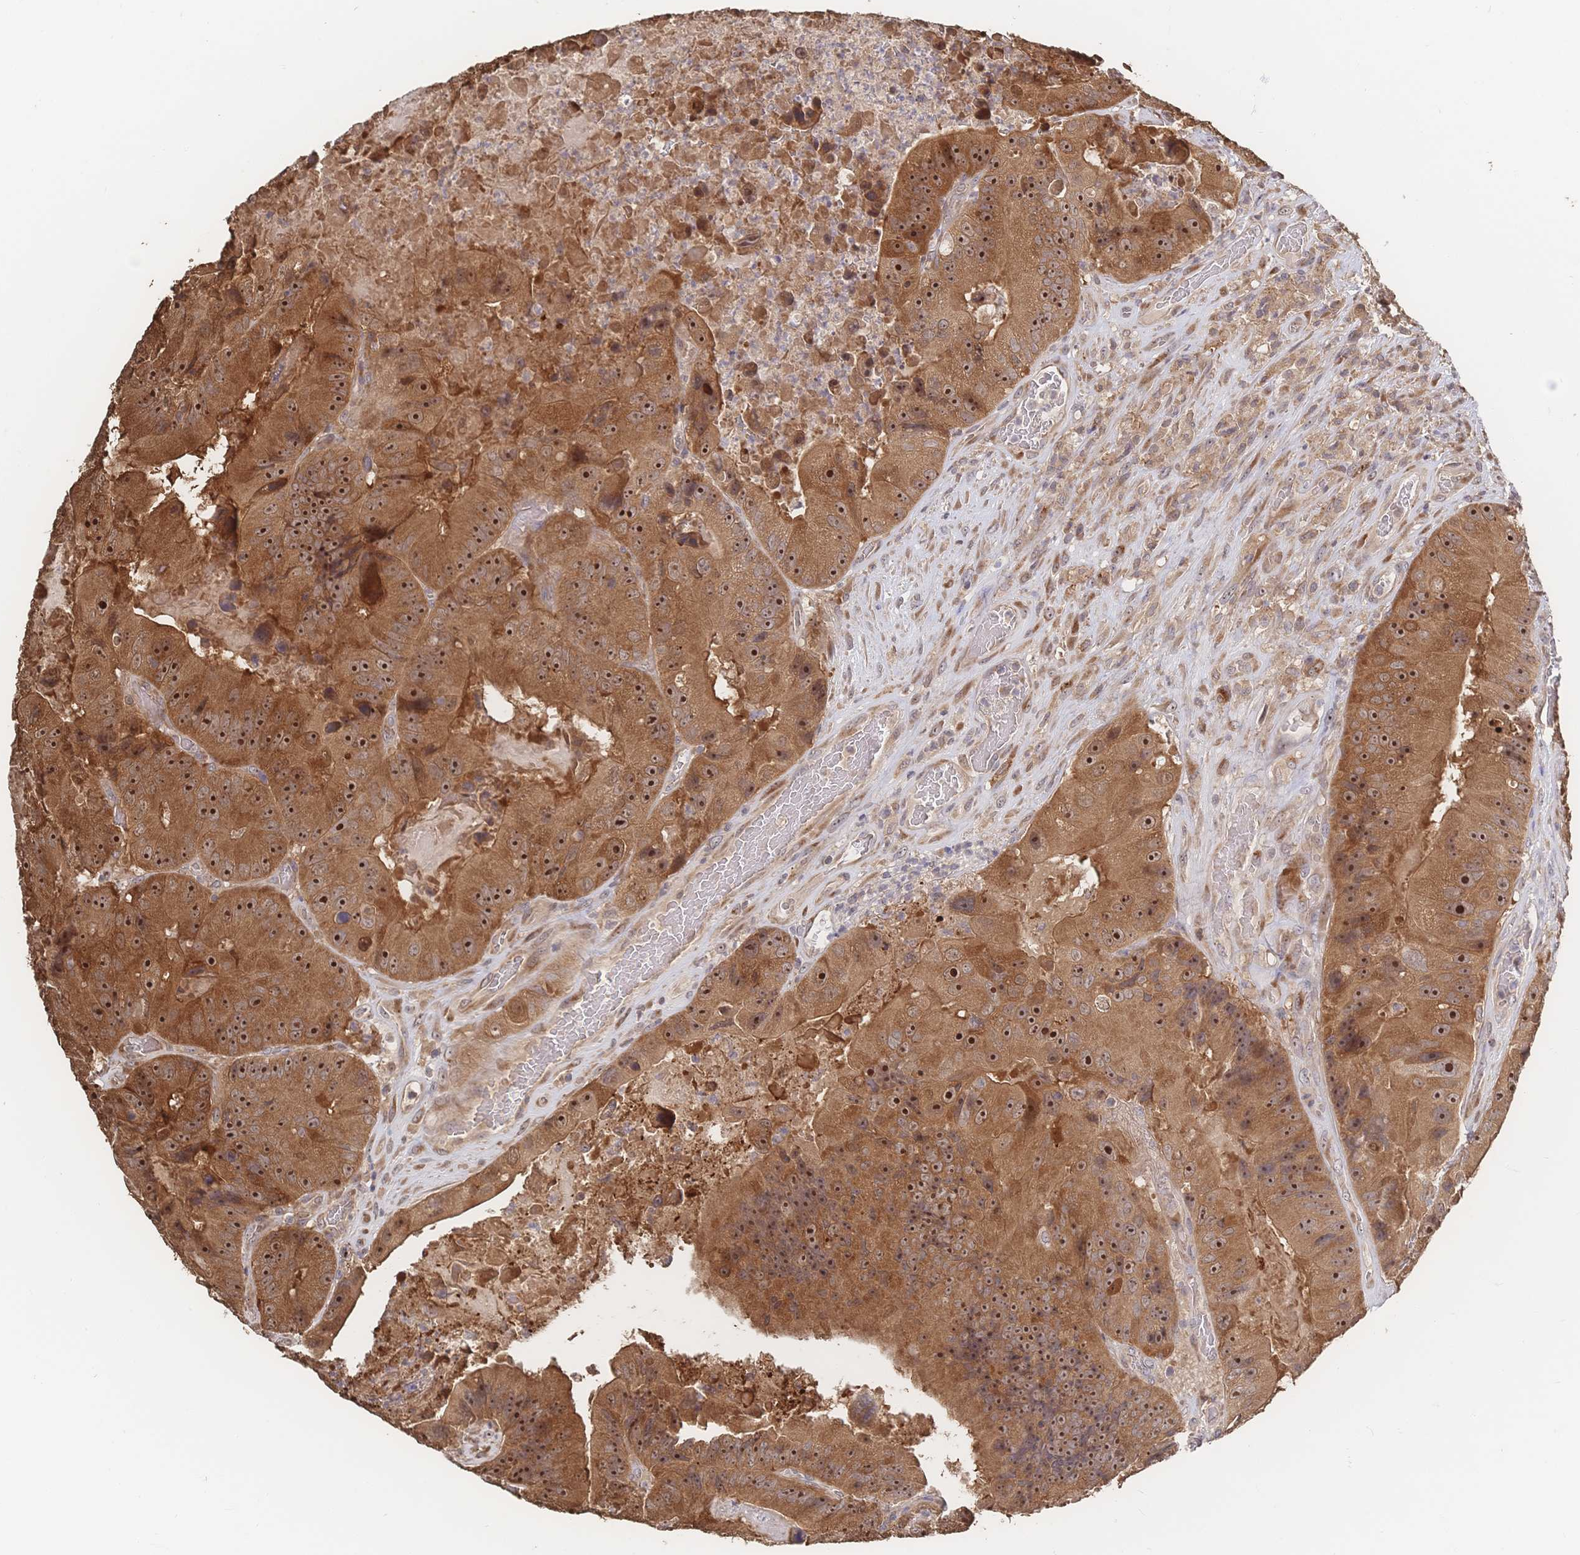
{"staining": {"intensity": "strong", "quantity": ">75%", "location": "cytoplasmic/membranous,nuclear"}, "tissue": "colorectal cancer", "cell_type": "Tumor cells", "image_type": "cancer", "snomed": [{"axis": "morphology", "description": "Adenocarcinoma, NOS"}, {"axis": "topography", "description": "Colon"}], "caption": "Strong cytoplasmic/membranous and nuclear positivity is appreciated in about >75% of tumor cells in colorectal cancer (adenocarcinoma).", "gene": "DNAJA4", "patient": {"sex": "female", "age": 86}}